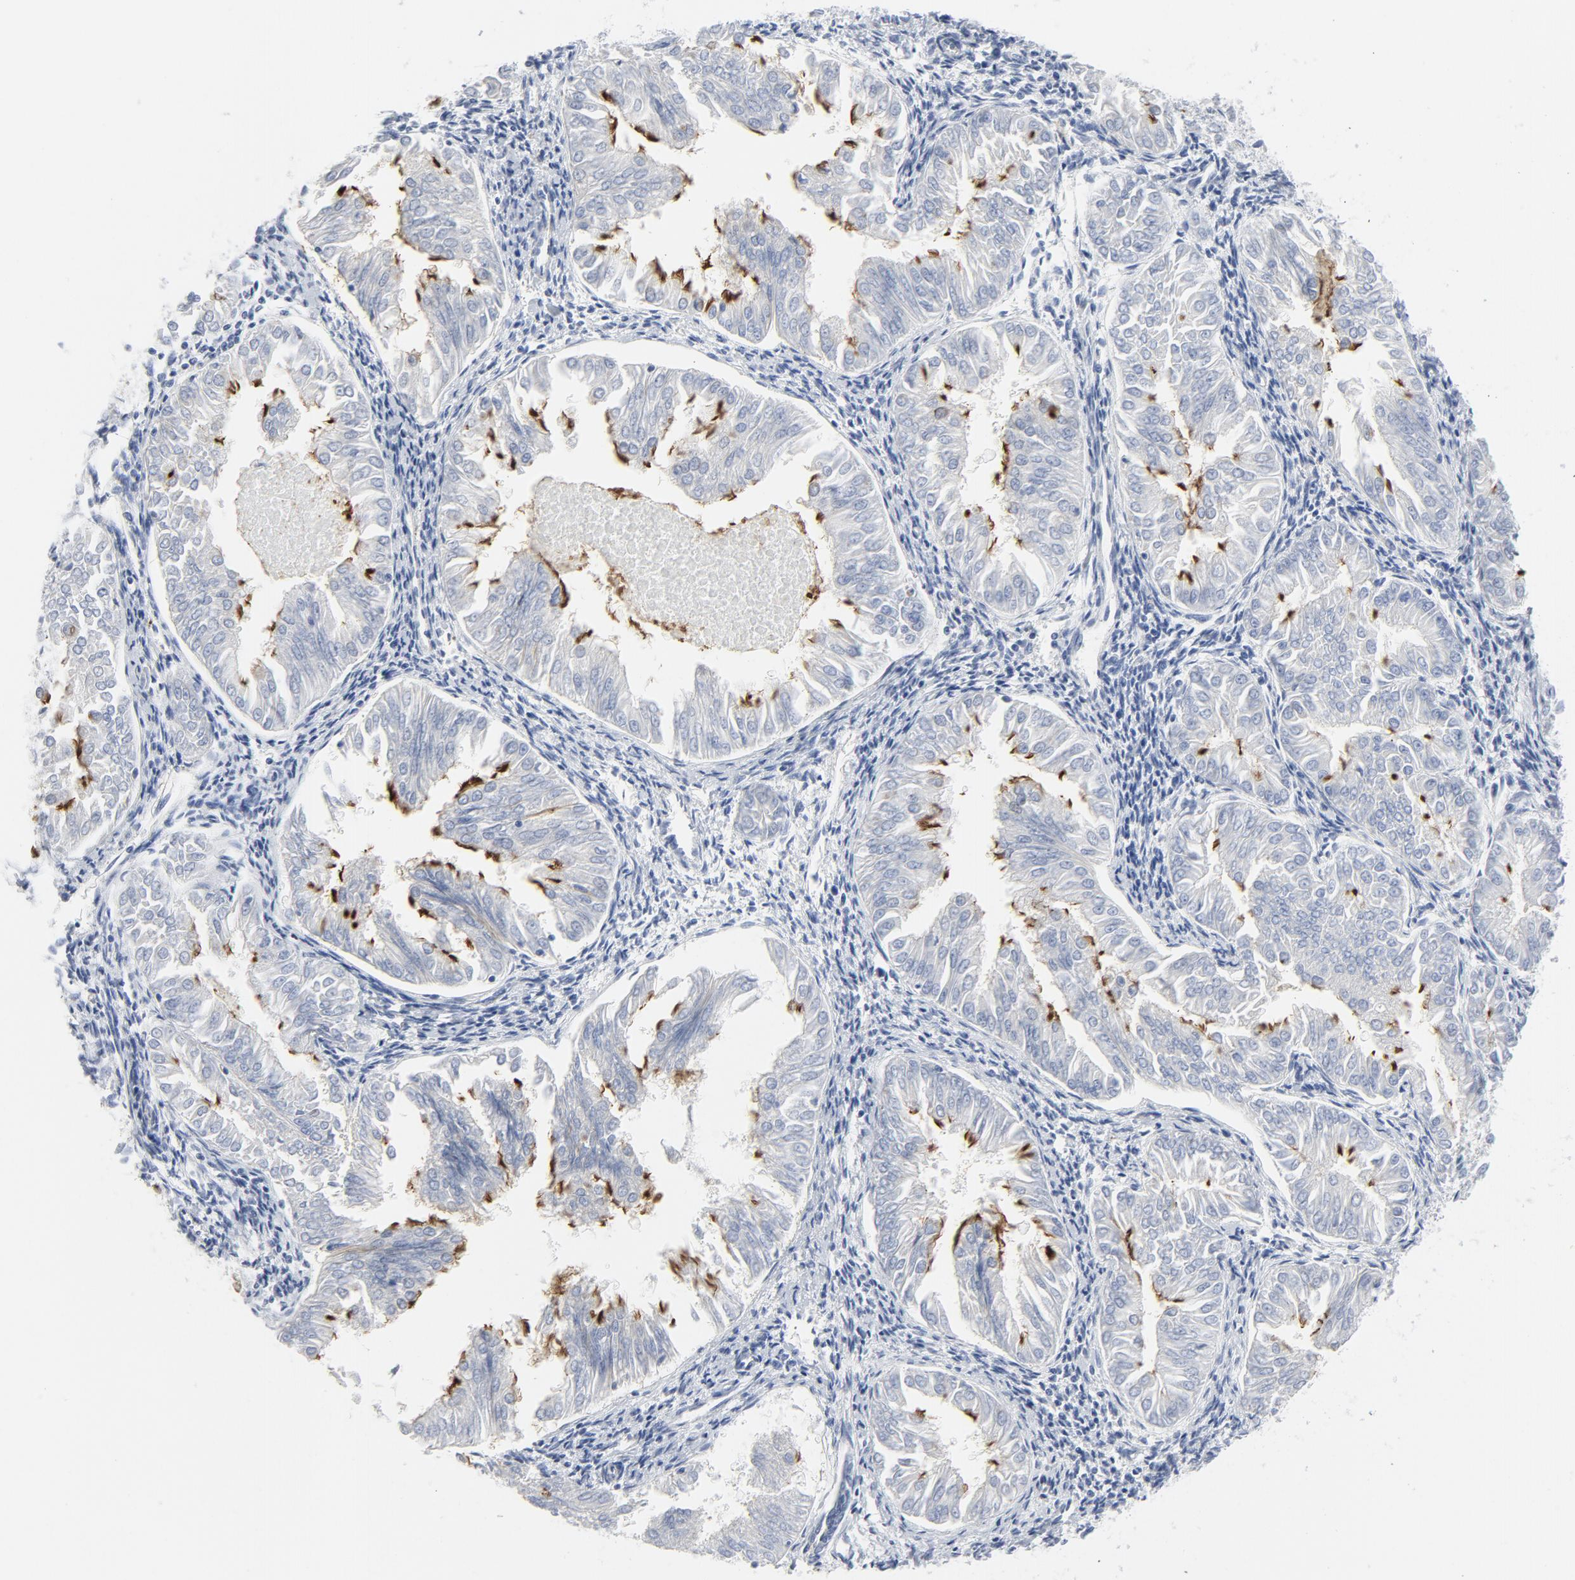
{"staining": {"intensity": "moderate", "quantity": "<25%", "location": "cytoplasmic/membranous"}, "tissue": "endometrial cancer", "cell_type": "Tumor cells", "image_type": "cancer", "snomed": [{"axis": "morphology", "description": "Adenocarcinoma, NOS"}, {"axis": "topography", "description": "Endometrium"}], "caption": "A histopathology image showing moderate cytoplasmic/membranous positivity in about <25% of tumor cells in endometrial cancer, as visualized by brown immunohistochemical staining.", "gene": "TUBB1", "patient": {"sex": "female", "age": 53}}